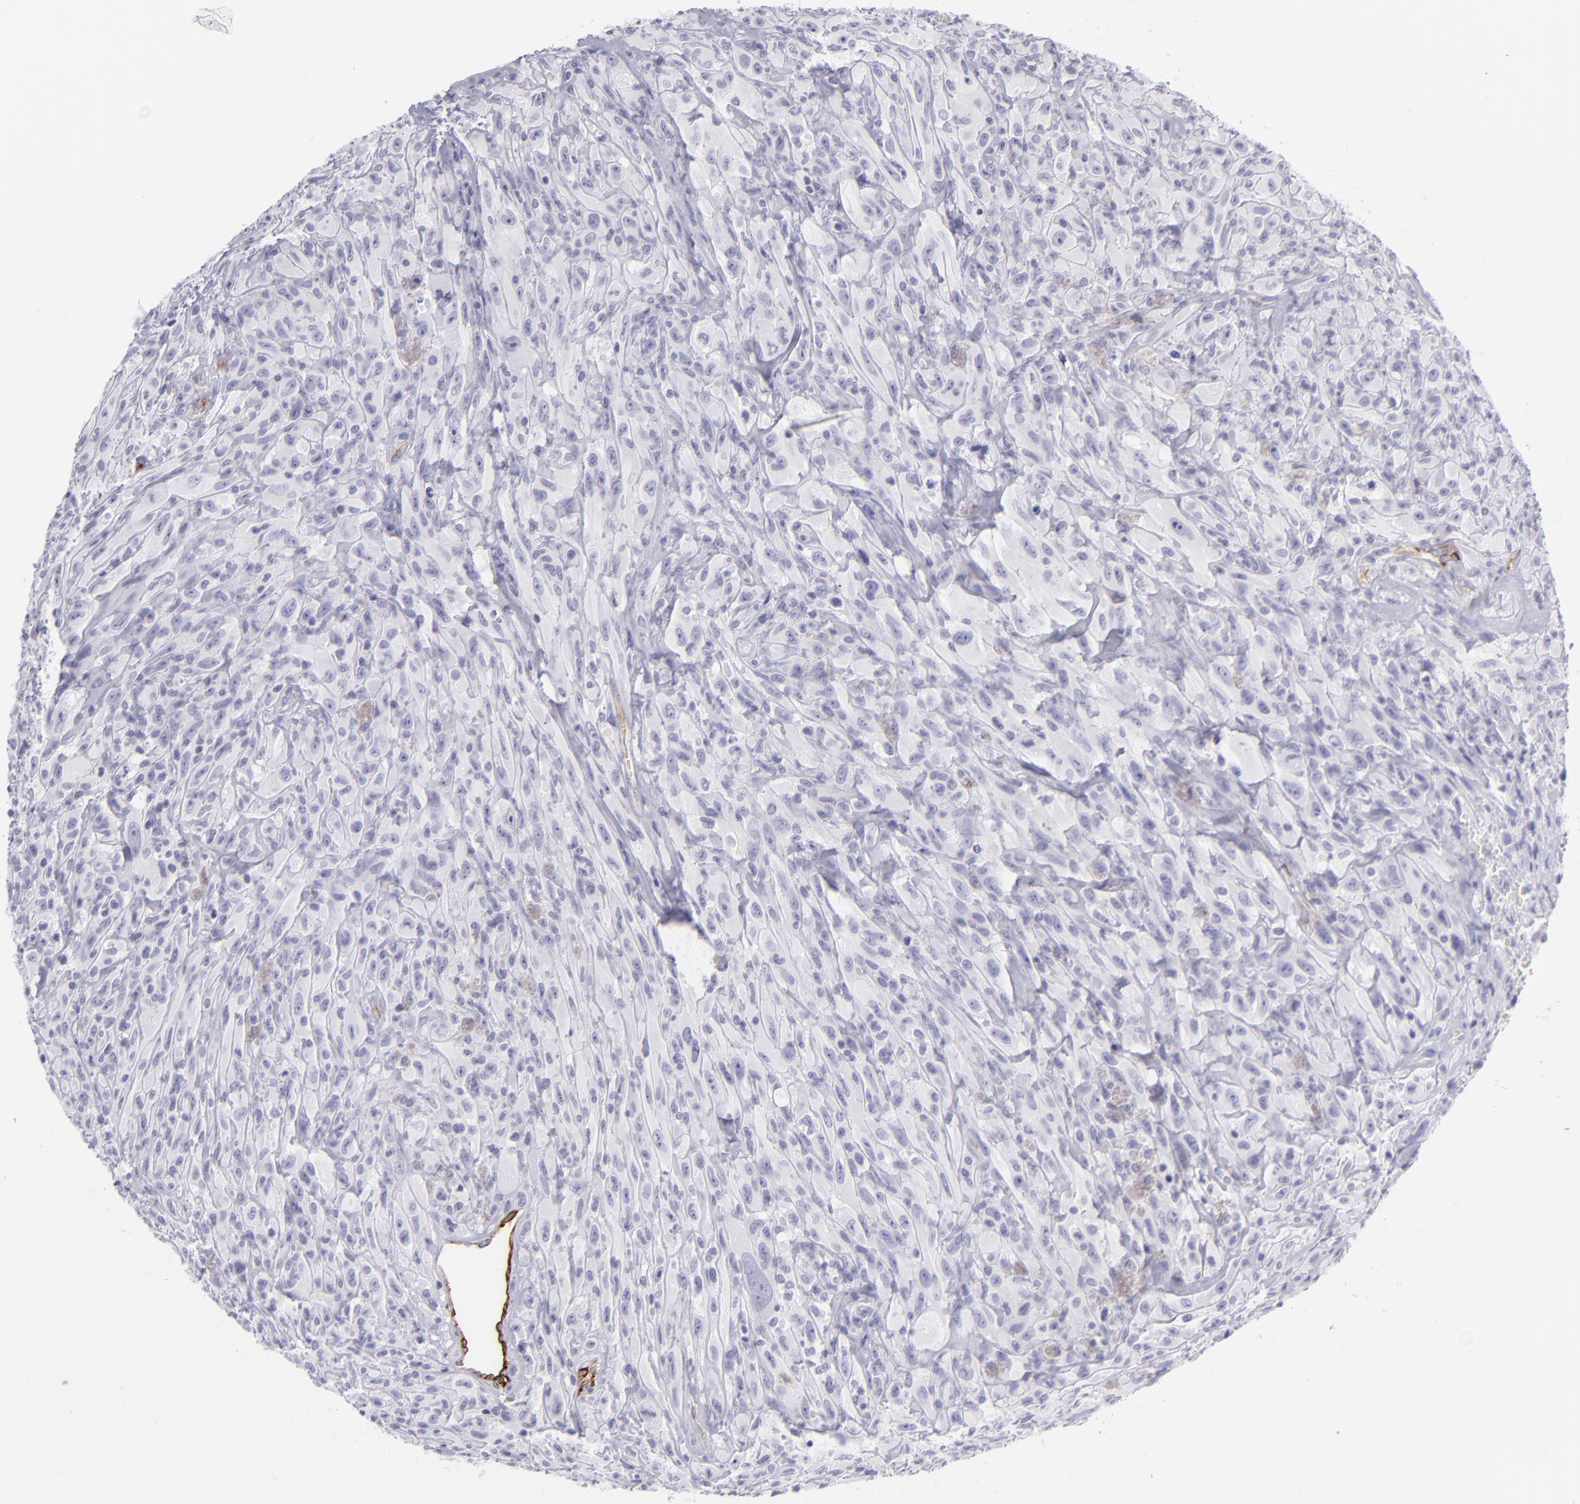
{"staining": {"intensity": "negative", "quantity": "none", "location": "none"}, "tissue": "glioma", "cell_type": "Tumor cells", "image_type": "cancer", "snomed": [{"axis": "morphology", "description": "Glioma, malignant, High grade"}, {"axis": "topography", "description": "Brain"}], "caption": "Immunohistochemistry histopathology image of glioma stained for a protein (brown), which exhibits no staining in tumor cells.", "gene": "THBD", "patient": {"sex": "male", "age": 48}}